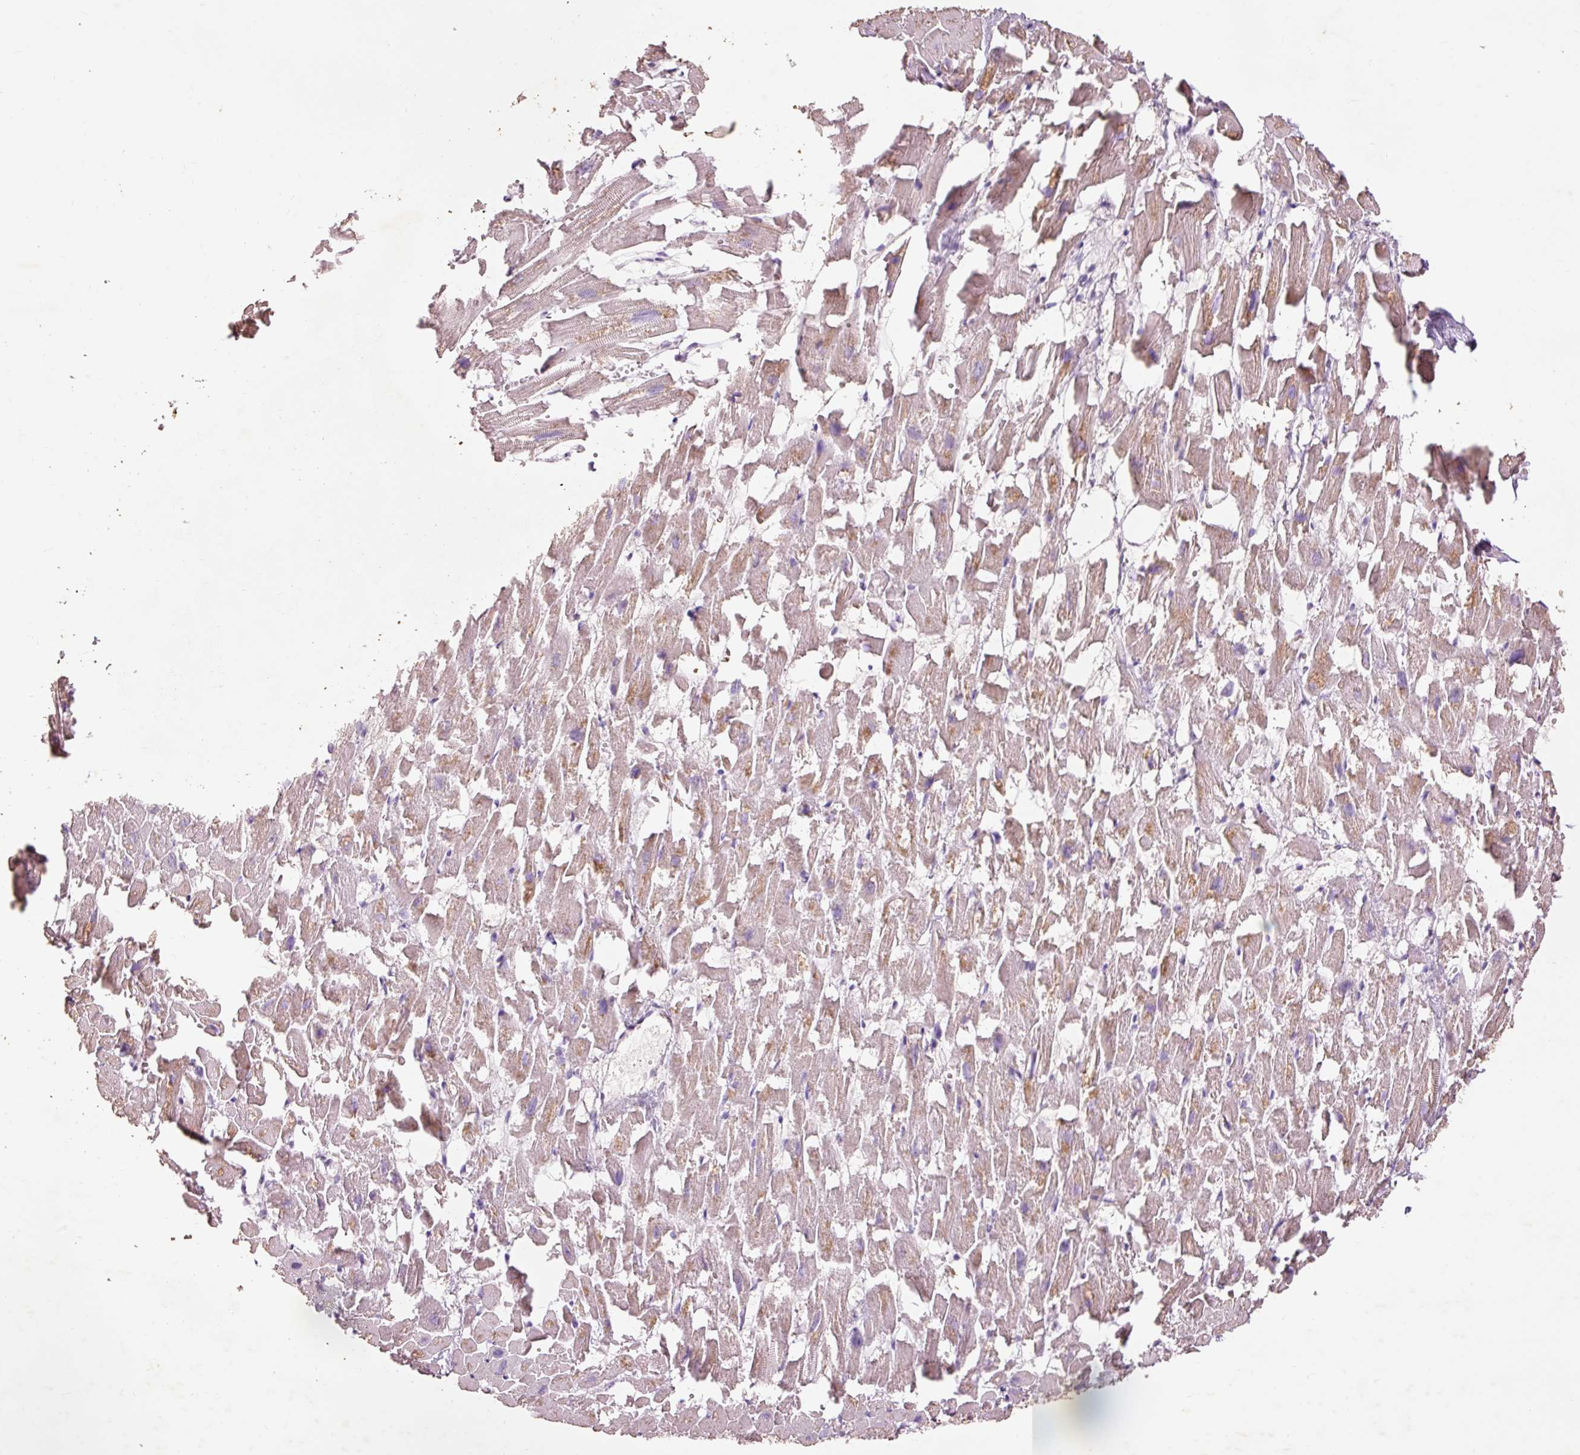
{"staining": {"intensity": "weak", "quantity": "25%-75%", "location": "cytoplasmic/membranous"}, "tissue": "heart muscle", "cell_type": "Cardiomyocytes", "image_type": "normal", "snomed": [{"axis": "morphology", "description": "Normal tissue, NOS"}, {"axis": "topography", "description": "Heart"}], "caption": "IHC histopathology image of normal heart muscle: human heart muscle stained using immunohistochemistry reveals low levels of weak protein expression localized specifically in the cytoplasmic/membranous of cardiomyocytes, appearing as a cytoplasmic/membranous brown color.", "gene": "PRDX5", "patient": {"sex": "female", "age": 64}}